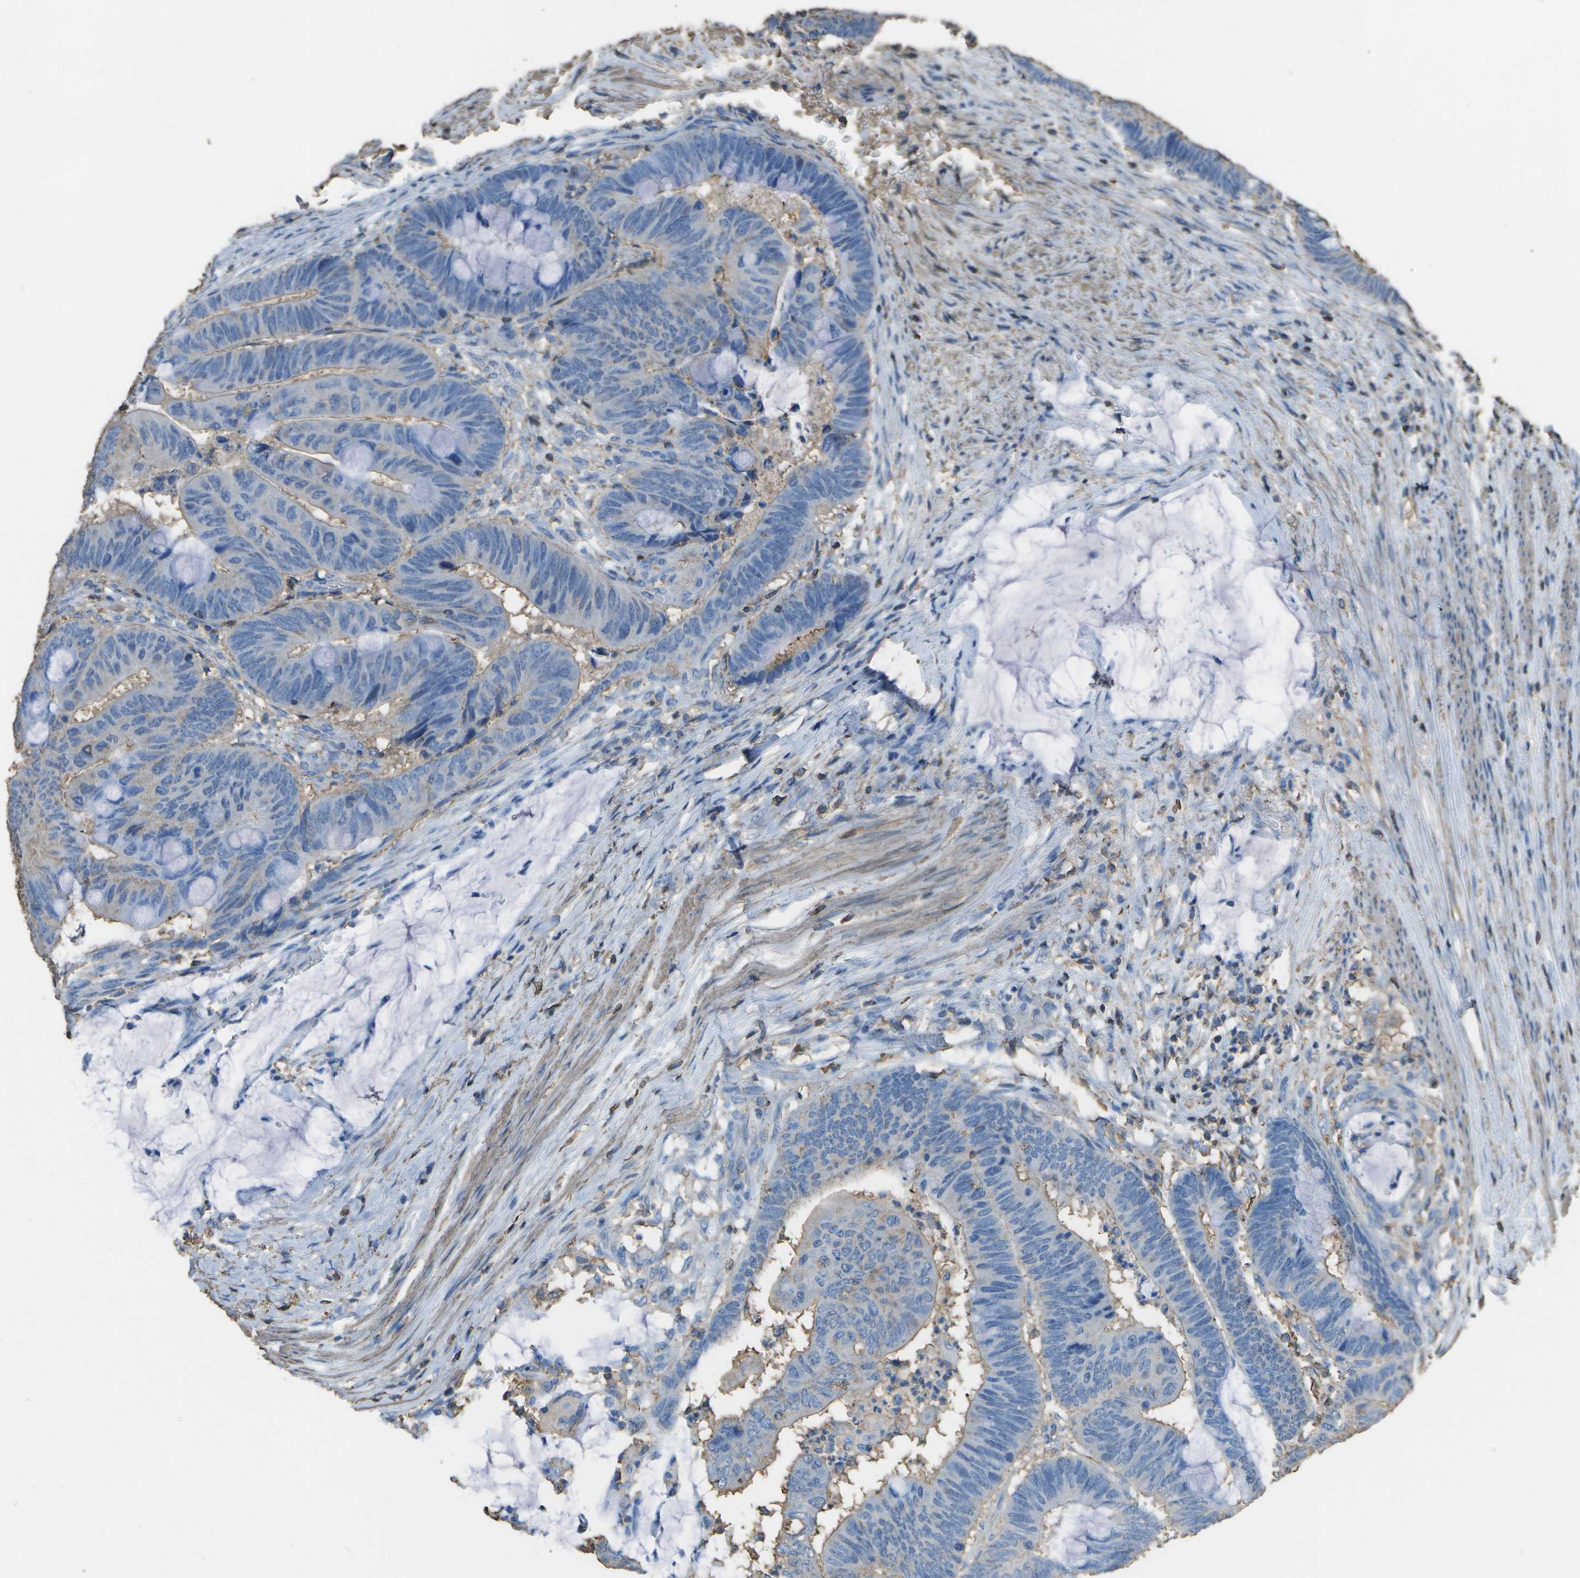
{"staining": {"intensity": "weak", "quantity": "<25%", "location": "cytoplasmic/membranous"}, "tissue": "colorectal cancer", "cell_type": "Tumor cells", "image_type": "cancer", "snomed": [{"axis": "morphology", "description": "Normal tissue, NOS"}, {"axis": "morphology", "description": "Adenocarcinoma, NOS"}, {"axis": "topography", "description": "Rectum"}], "caption": "This is a micrograph of immunohistochemistry staining of colorectal cancer (adenocarcinoma), which shows no positivity in tumor cells.", "gene": "CYP4F11", "patient": {"sex": "male", "age": 92}}